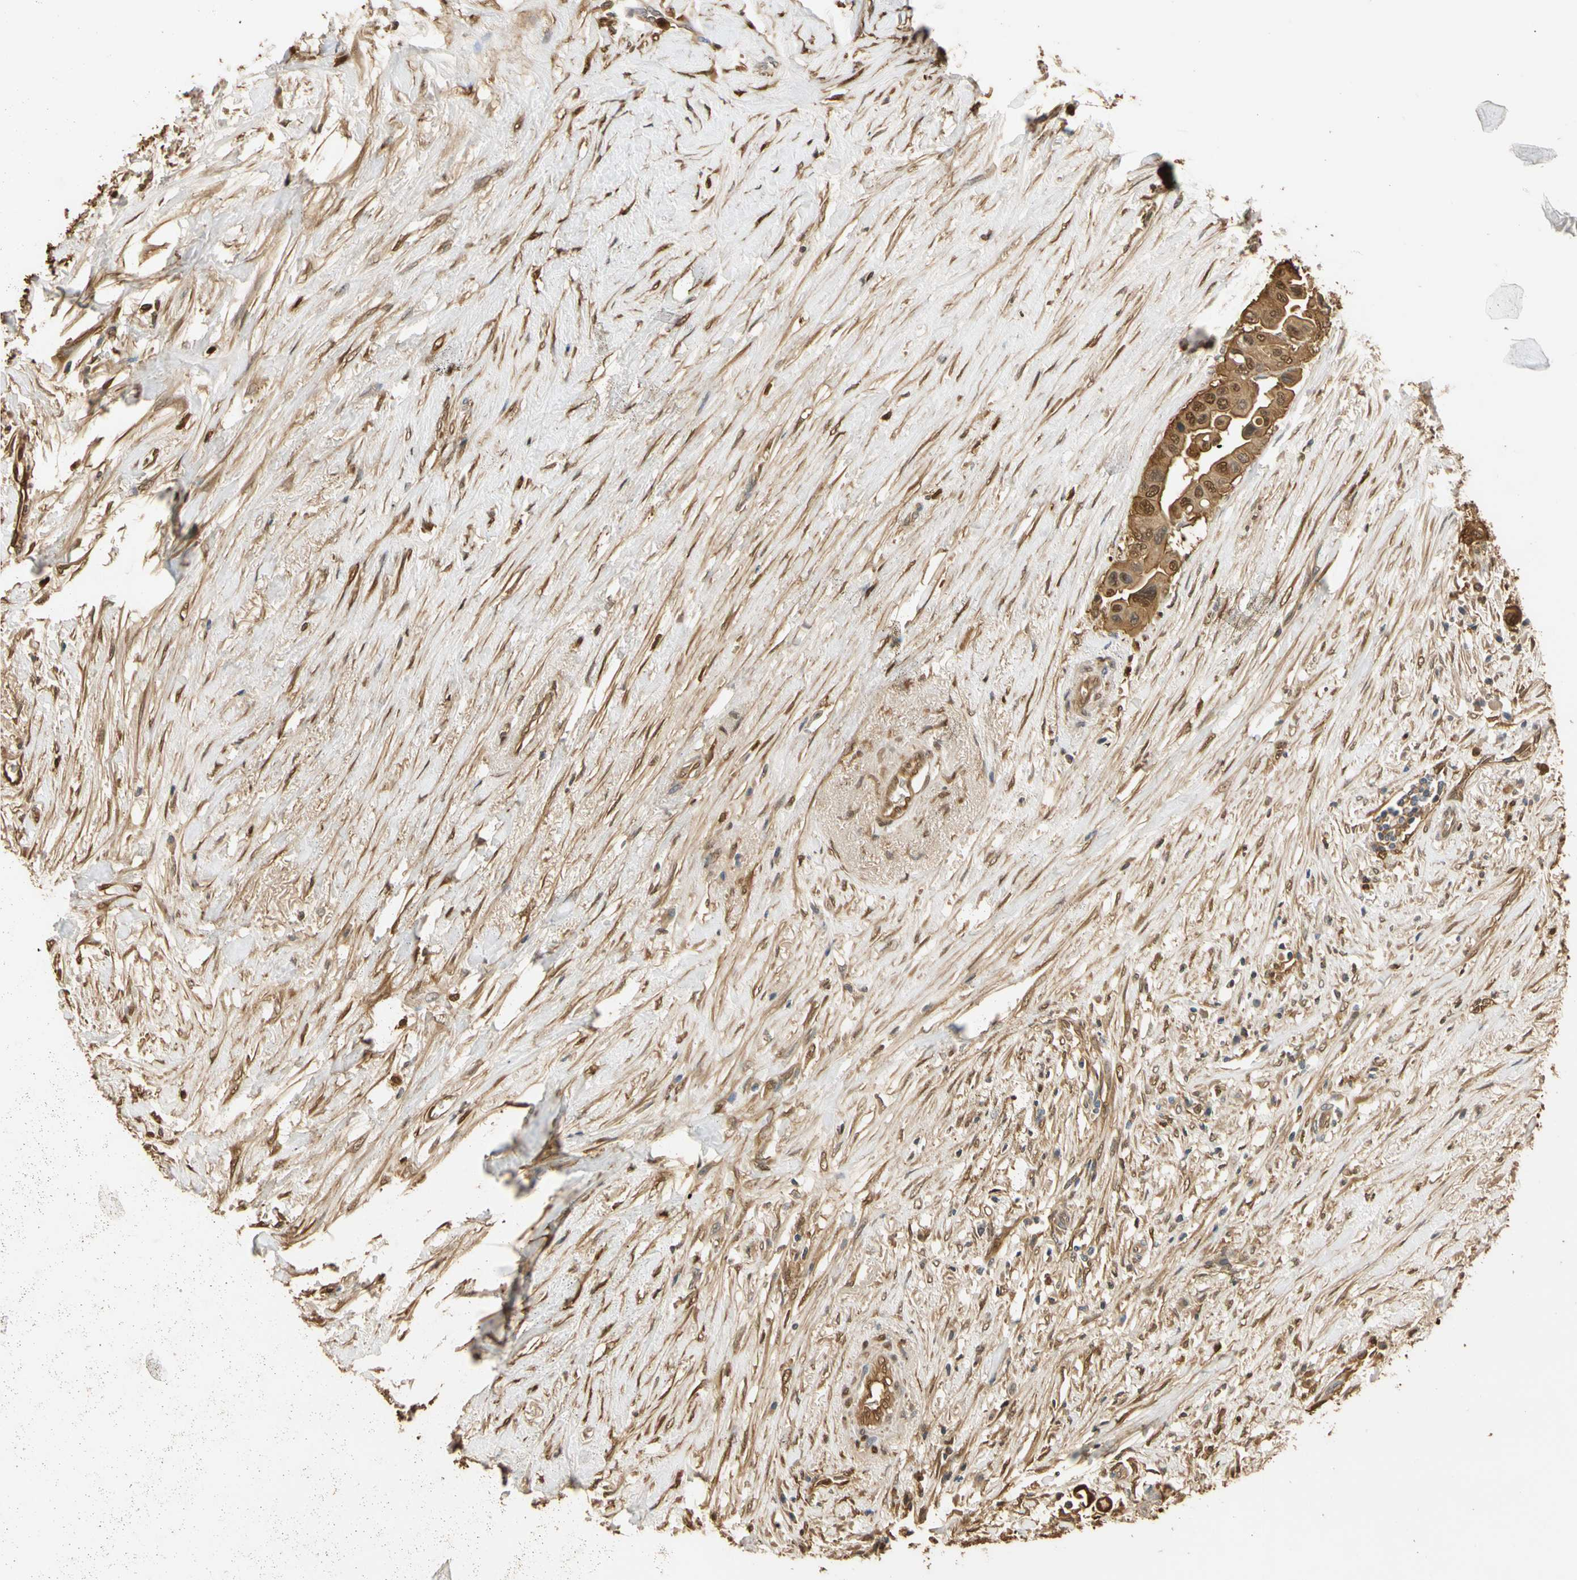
{"staining": {"intensity": "strong", "quantity": ">75%", "location": "cytoplasmic/membranous,nuclear"}, "tissue": "colorectal cancer", "cell_type": "Tumor cells", "image_type": "cancer", "snomed": [{"axis": "morphology", "description": "Normal tissue, NOS"}, {"axis": "morphology", "description": "Adenocarcinoma, NOS"}, {"axis": "topography", "description": "Colon"}], "caption": "There is high levels of strong cytoplasmic/membranous and nuclear expression in tumor cells of adenocarcinoma (colorectal), as demonstrated by immunohistochemical staining (brown color).", "gene": "S100A6", "patient": {"sex": "male", "age": 82}}